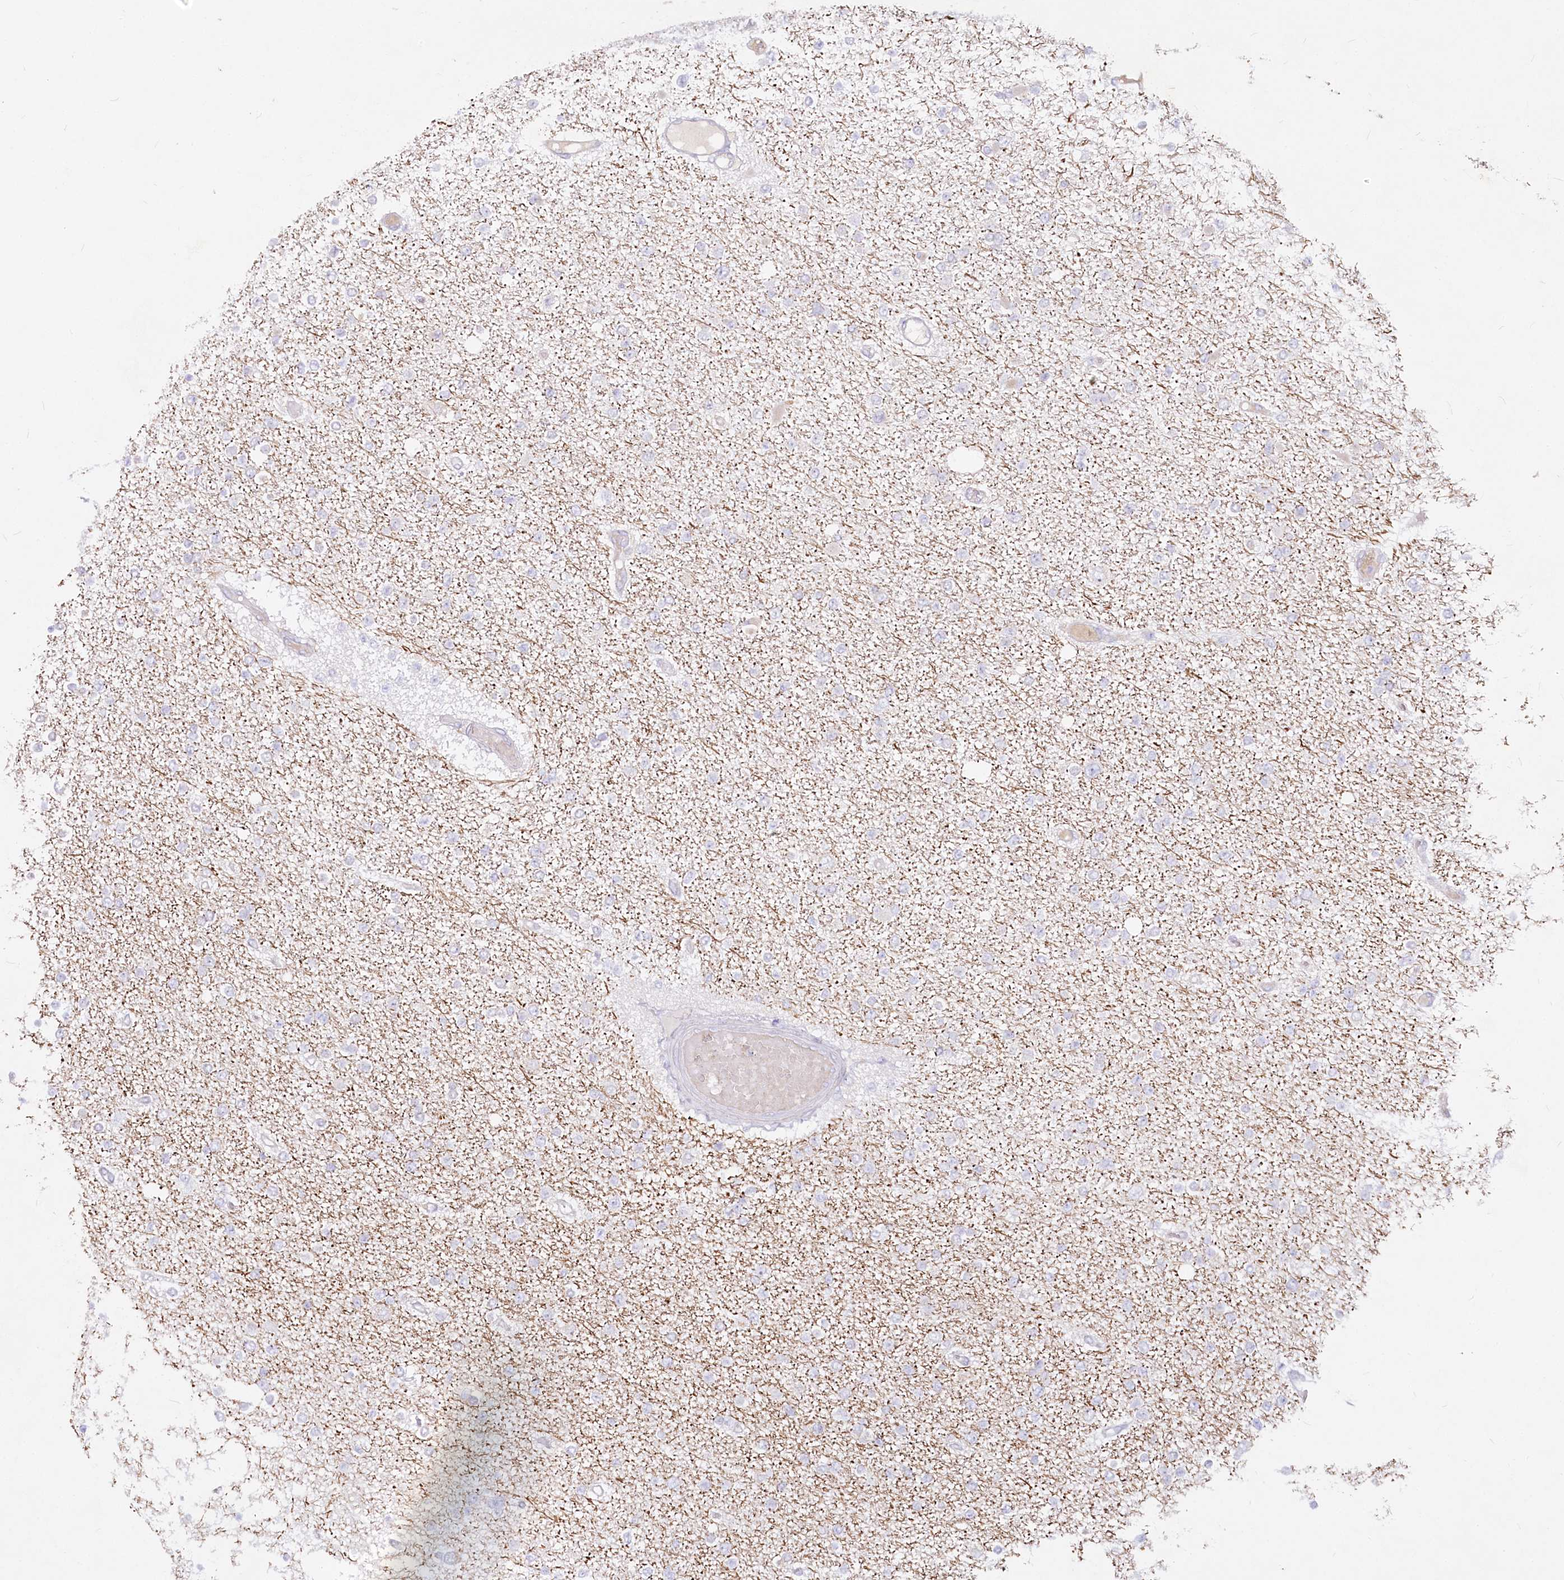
{"staining": {"intensity": "negative", "quantity": "none", "location": "none"}, "tissue": "glioma", "cell_type": "Tumor cells", "image_type": "cancer", "snomed": [{"axis": "morphology", "description": "Glioma, malignant, Low grade"}, {"axis": "topography", "description": "Brain"}], "caption": "Immunohistochemical staining of human malignant low-grade glioma displays no significant staining in tumor cells. (DAB IHC visualized using brightfield microscopy, high magnification).", "gene": "EFHC2", "patient": {"sex": "female", "age": 22}}